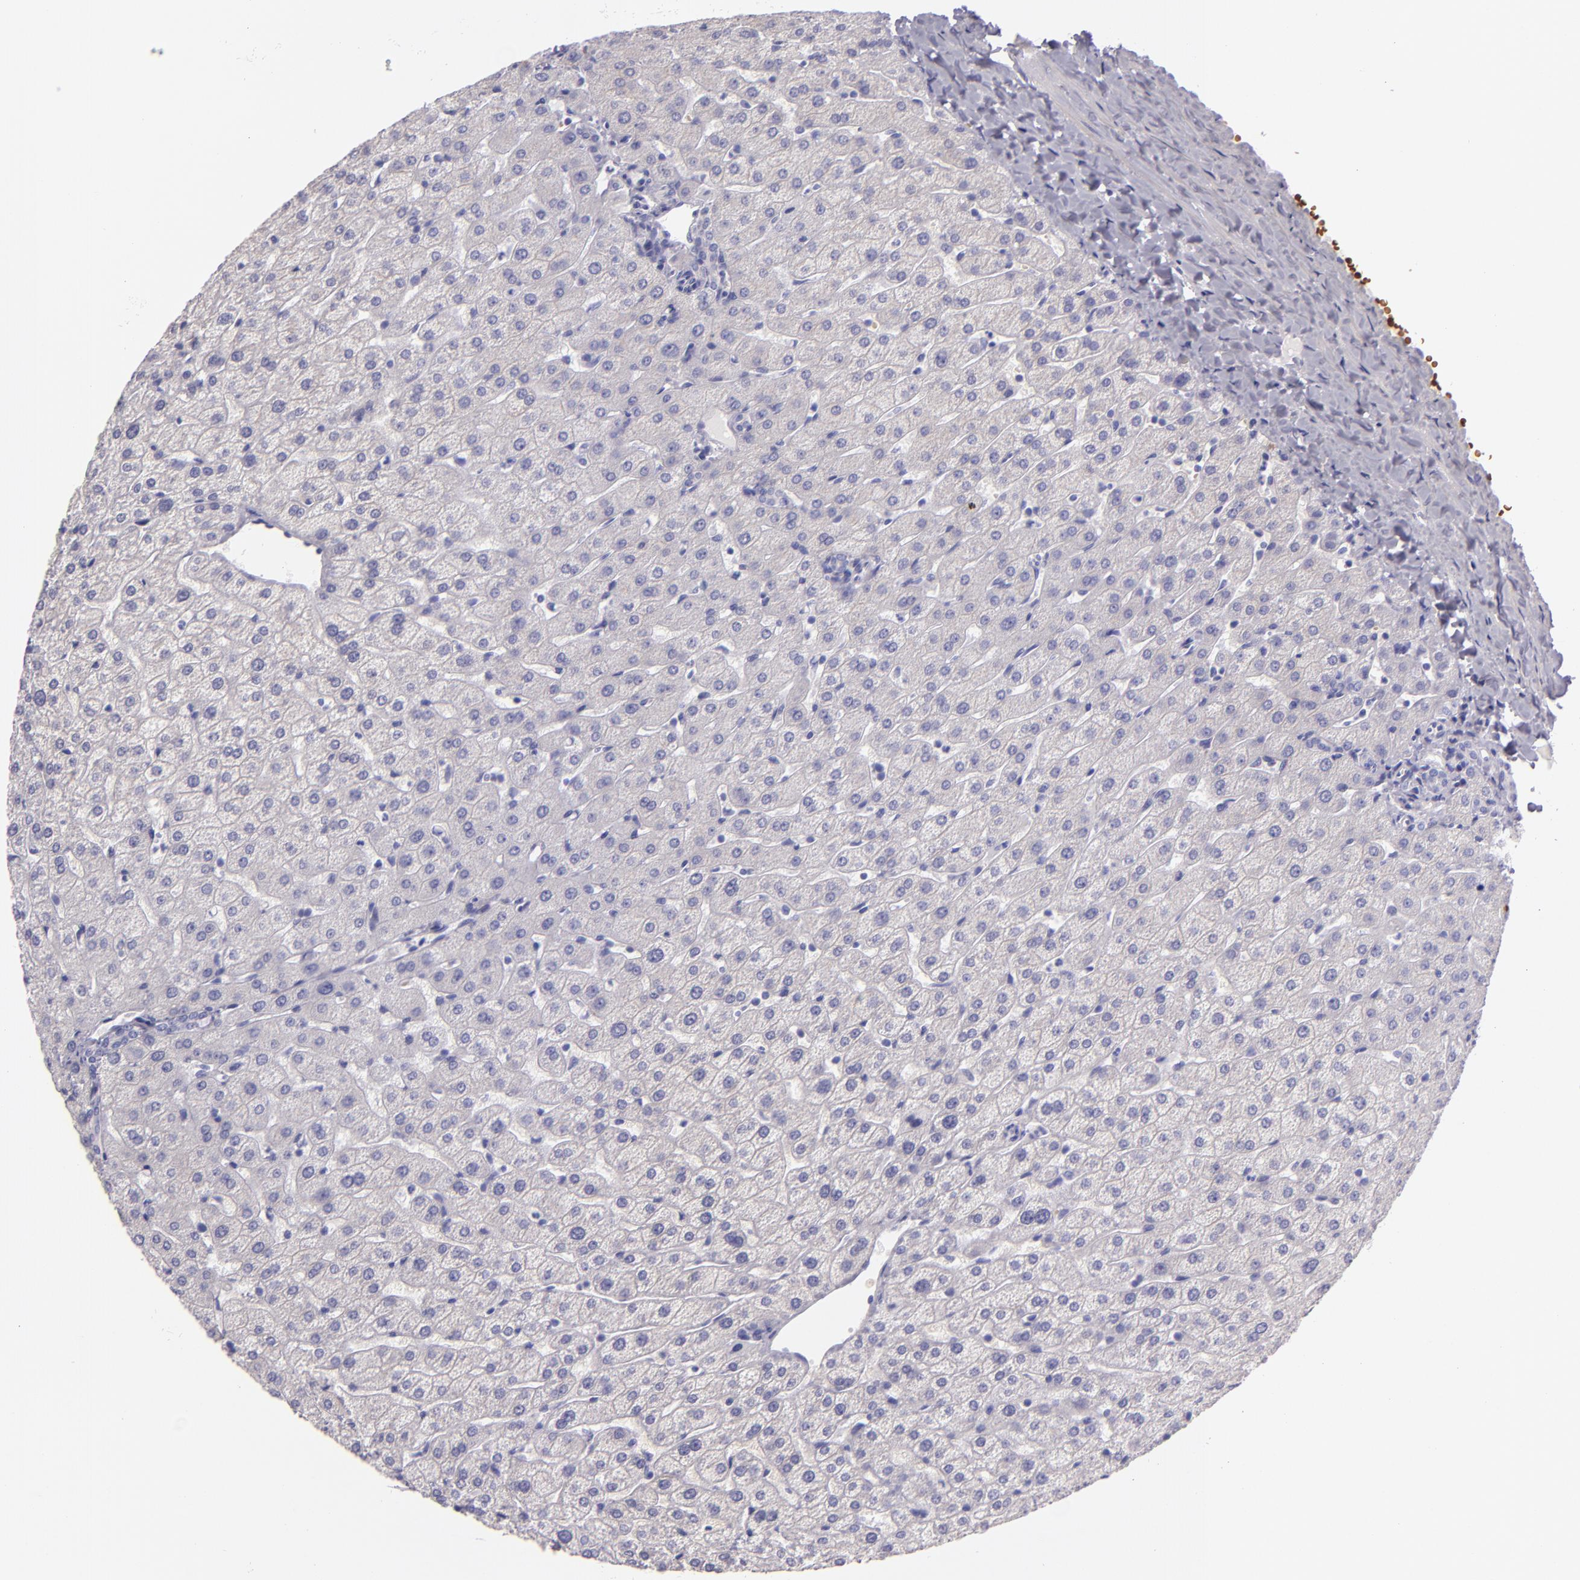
{"staining": {"intensity": "negative", "quantity": "none", "location": "none"}, "tissue": "liver", "cell_type": "Cholangiocytes", "image_type": "normal", "snomed": [{"axis": "morphology", "description": "Normal tissue, NOS"}, {"axis": "morphology", "description": "Fibrosis, NOS"}, {"axis": "topography", "description": "Liver"}], "caption": "A micrograph of liver stained for a protein exhibits no brown staining in cholangiocytes. The staining is performed using DAB brown chromogen with nuclei counter-stained in using hematoxylin.", "gene": "MUC5AC", "patient": {"sex": "female", "age": 29}}